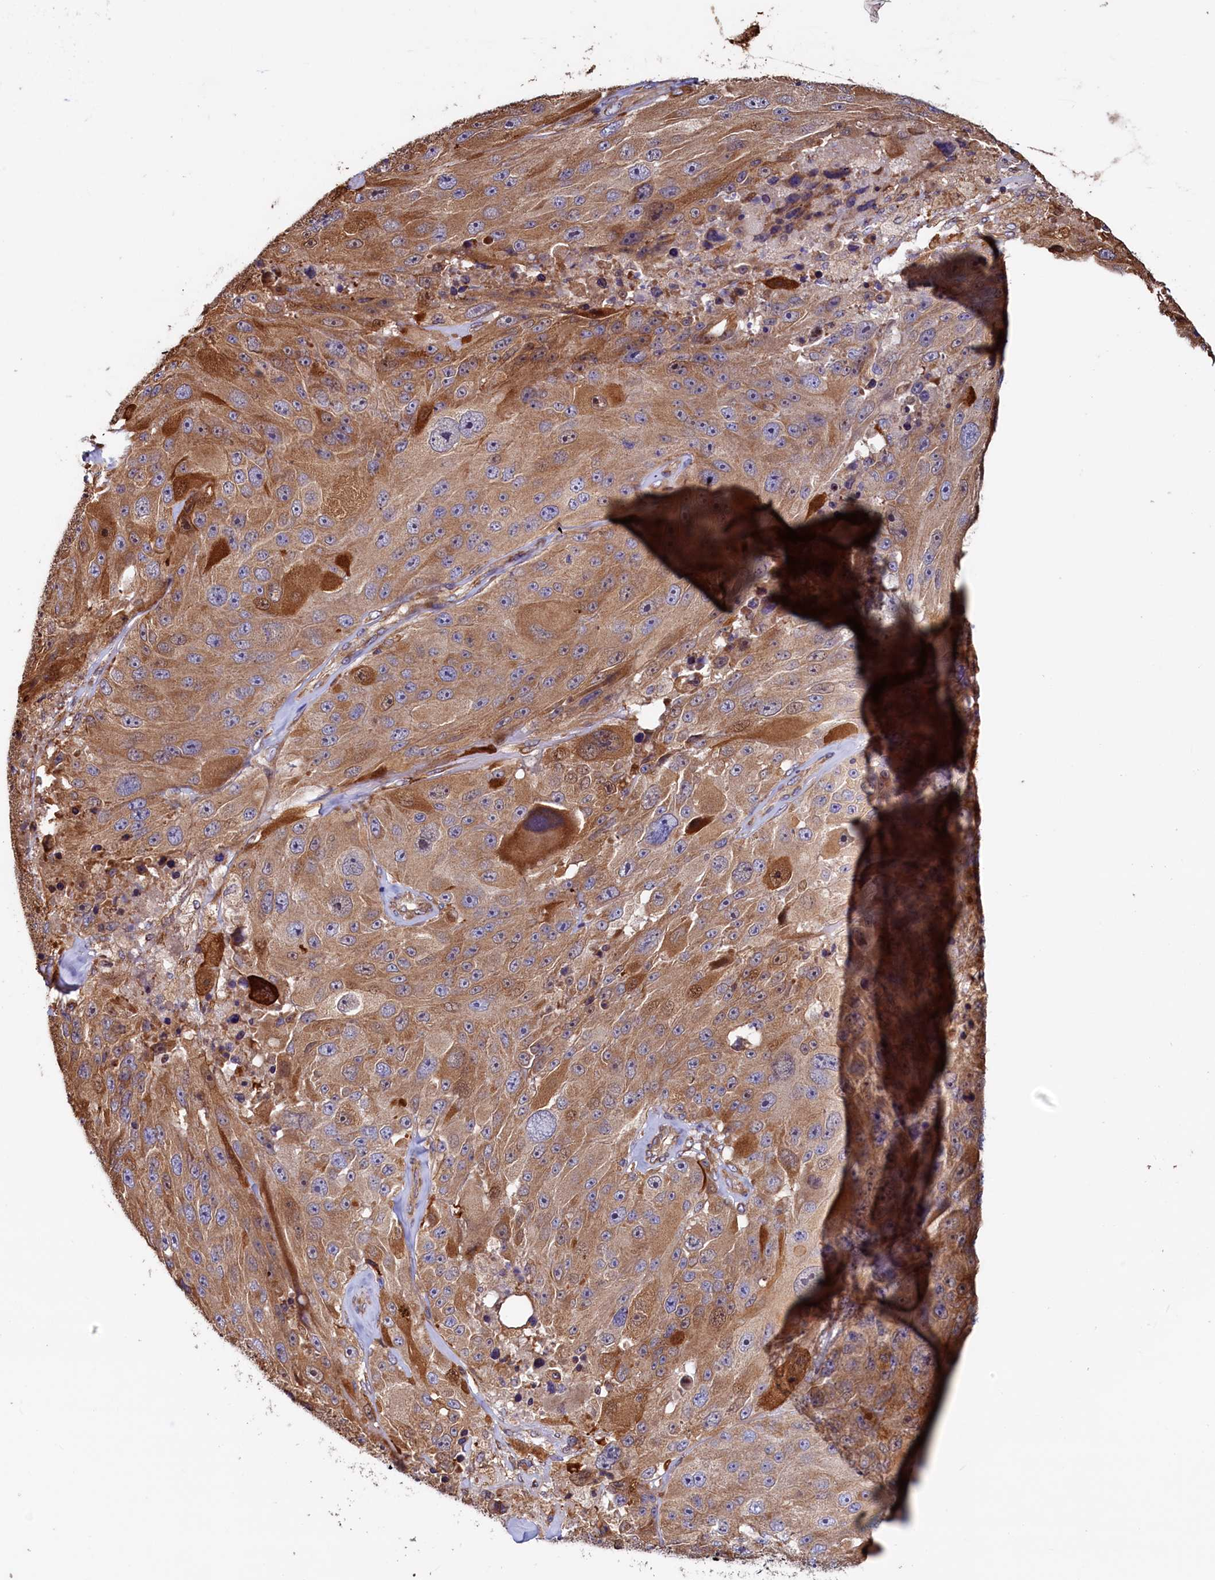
{"staining": {"intensity": "moderate", "quantity": ">75%", "location": "cytoplasmic/membranous"}, "tissue": "melanoma", "cell_type": "Tumor cells", "image_type": "cancer", "snomed": [{"axis": "morphology", "description": "Malignant melanoma, Metastatic site"}, {"axis": "topography", "description": "Lymph node"}], "caption": "Immunohistochemistry photomicrograph of neoplastic tissue: malignant melanoma (metastatic site) stained using immunohistochemistry (IHC) shows medium levels of moderate protein expression localized specifically in the cytoplasmic/membranous of tumor cells, appearing as a cytoplasmic/membranous brown color.", "gene": "ATXN2L", "patient": {"sex": "male", "age": 62}}